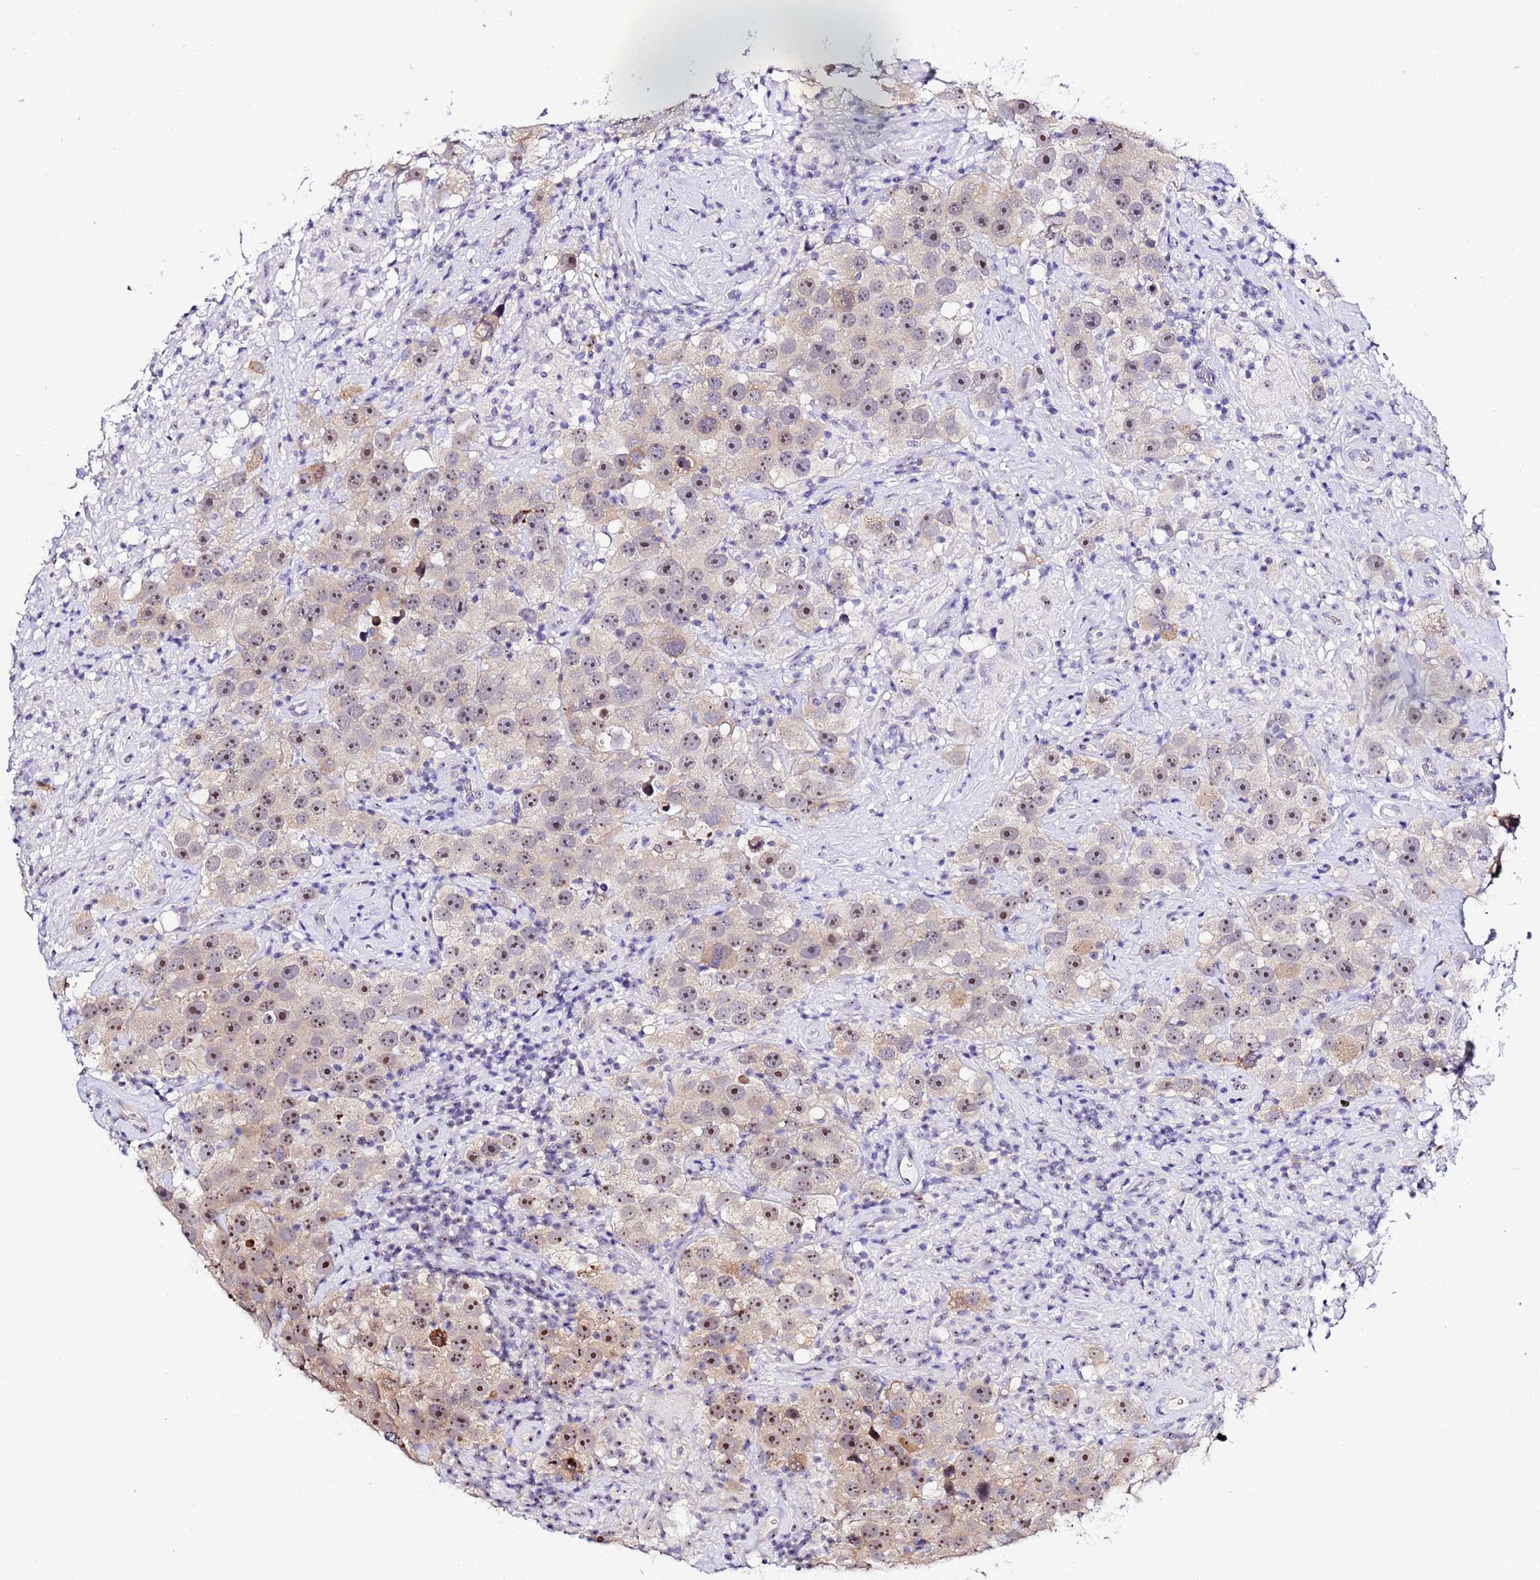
{"staining": {"intensity": "moderate", "quantity": "<25%", "location": "nuclear"}, "tissue": "testis cancer", "cell_type": "Tumor cells", "image_type": "cancer", "snomed": [{"axis": "morphology", "description": "Seminoma, NOS"}, {"axis": "topography", "description": "Testis"}], "caption": "Testis seminoma stained with DAB (3,3'-diaminobenzidine) immunohistochemistry reveals low levels of moderate nuclear expression in about <25% of tumor cells.", "gene": "ACTL6B", "patient": {"sex": "male", "age": 49}}